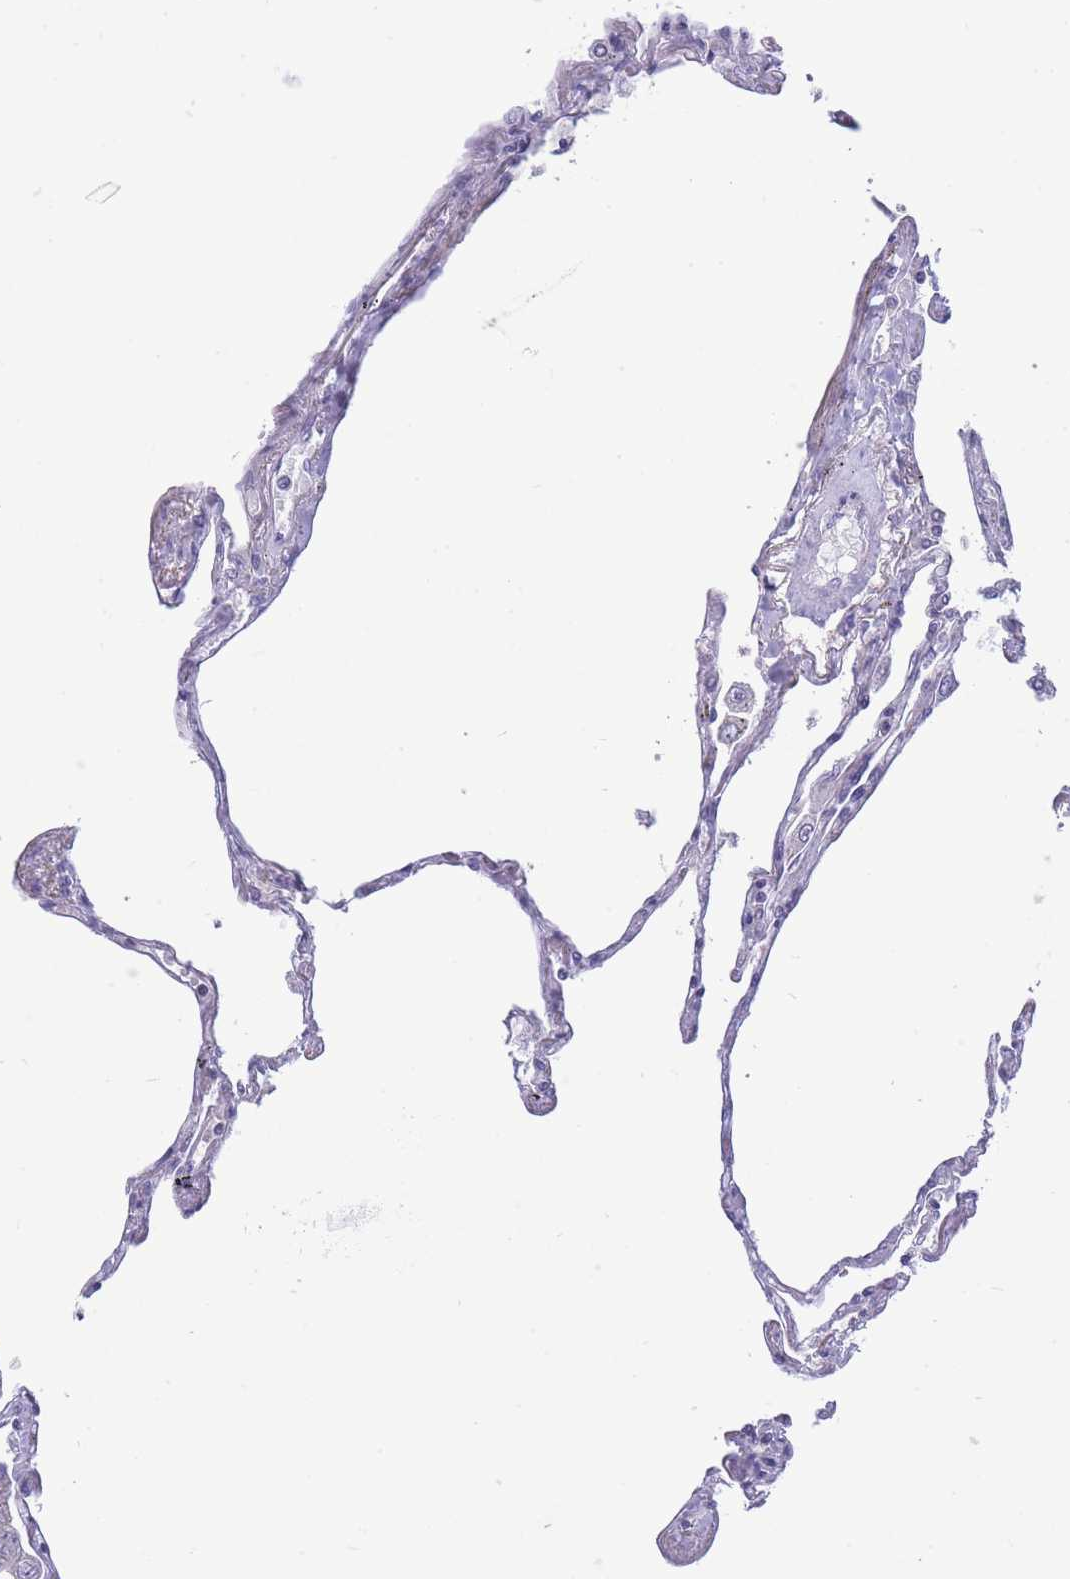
{"staining": {"intensity": "negative", "quantity": "none", "location": "none"}, "tissue": "lung", "cell_type": "Alveolar cells", "image_type": "normal", "snomed": [{"axis": "morphology", "description": "Normal tissue, NOS"}, {"axis": "topography", "description": "Lung"}], "caption": "DAB immunohistochemical staining of unremarkable lung demonstrates no significant expression in alveolar cells. (Brightfield microscopy of DAB immunohistochemistry (IHC) at high magnification).", "gene": "ASAP3", "patient": {"sex": "female", "age": 67}}